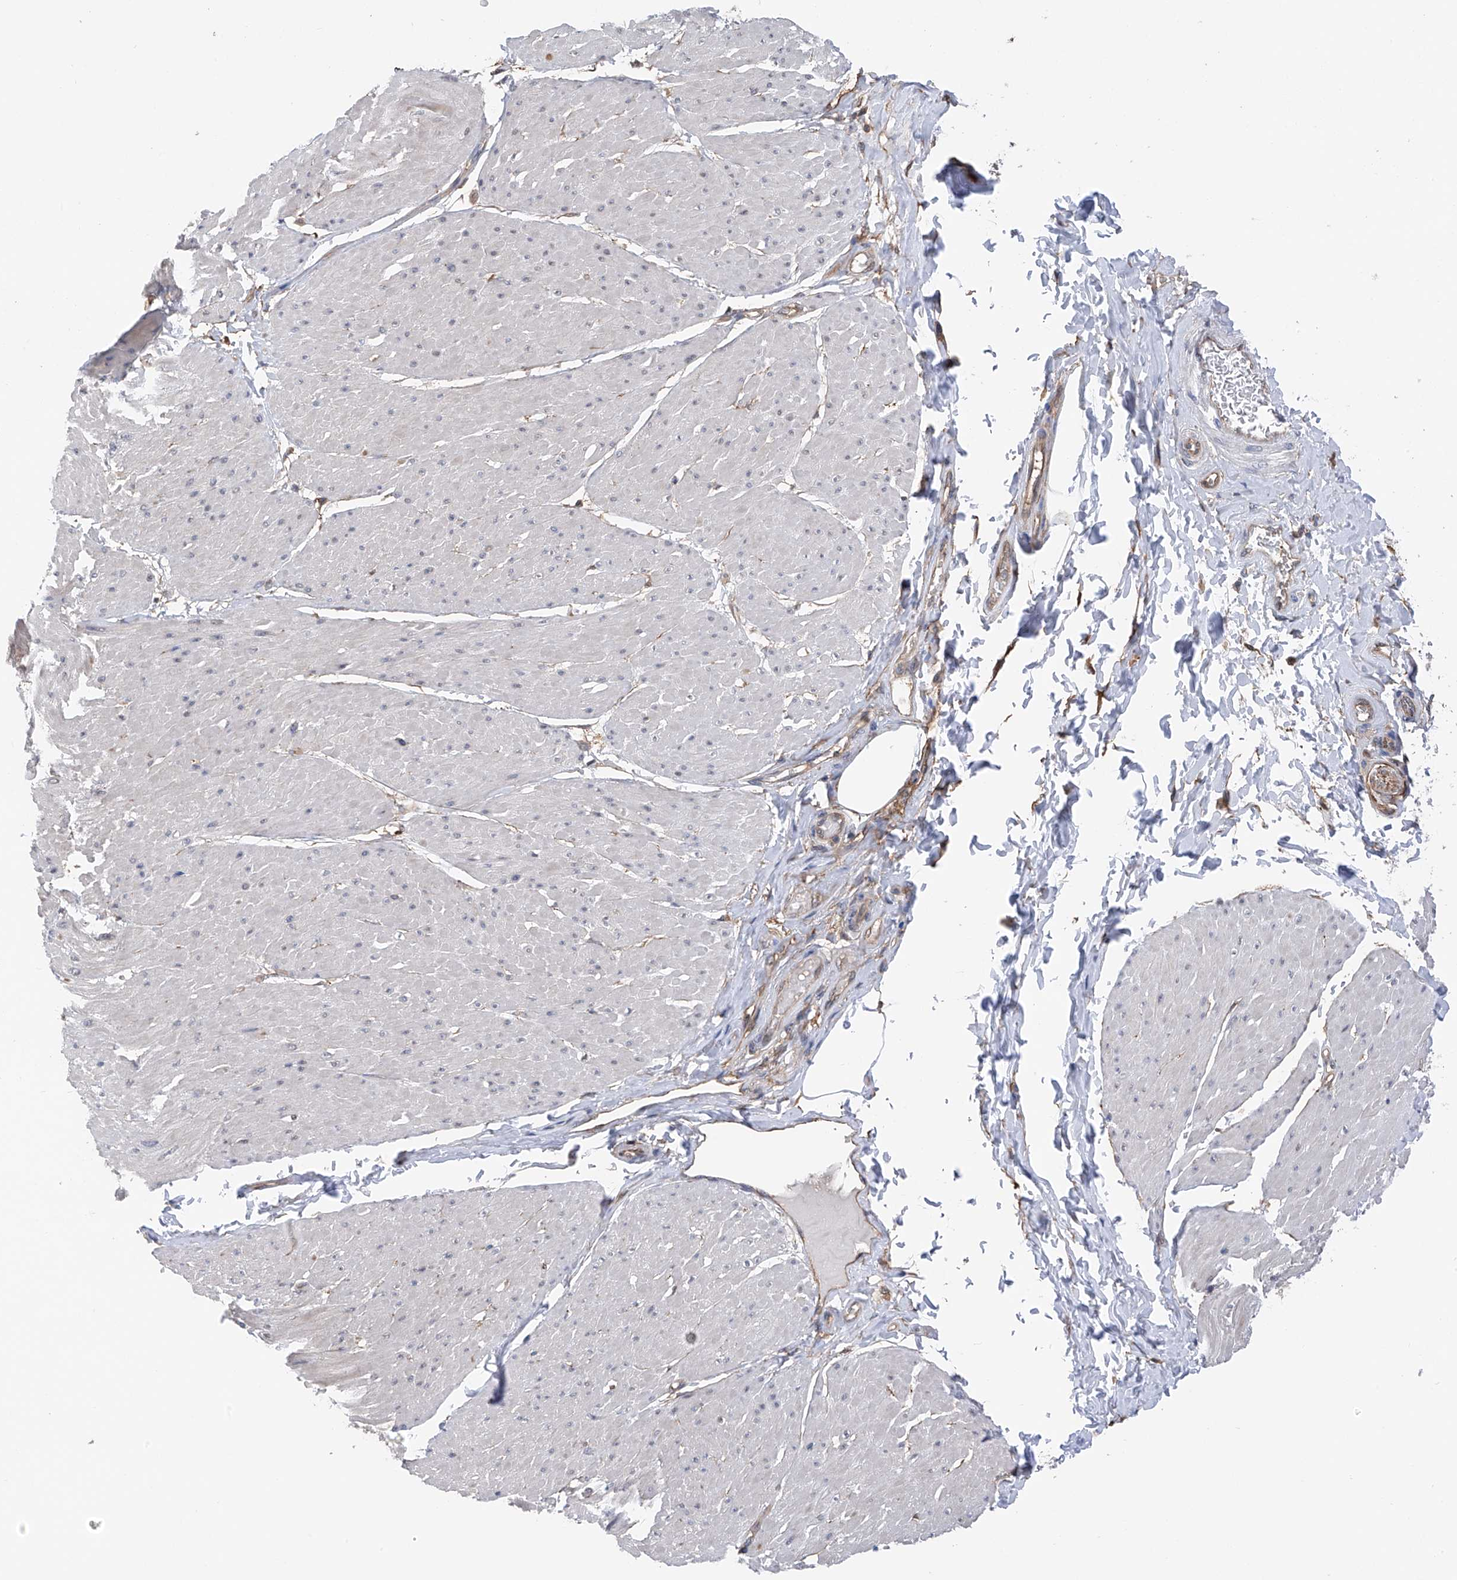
{"staining": {"intensity": "negative", "quantity": "none", "location": "none"}, "tissue": "smooth muscle", "cell_type": "Smooth muscle cells", "image_type": "normal", "snomed": [{"axis": "morphology", "description": "Urothelial carcinoma, High grade"}, {"axis": "topography", "description": "Urinary bladder"}], "caption": "IHC of normal human smooth muscle displays no positivity in smooth muscle cells. The staining was performed using DAB to visualize the protein expression in brown, while the nuclei were stained in blue with hematoxylin (Magnification: 20x).", "gene": "CHPF", "patient": {"sex": "male", "age": 46}}